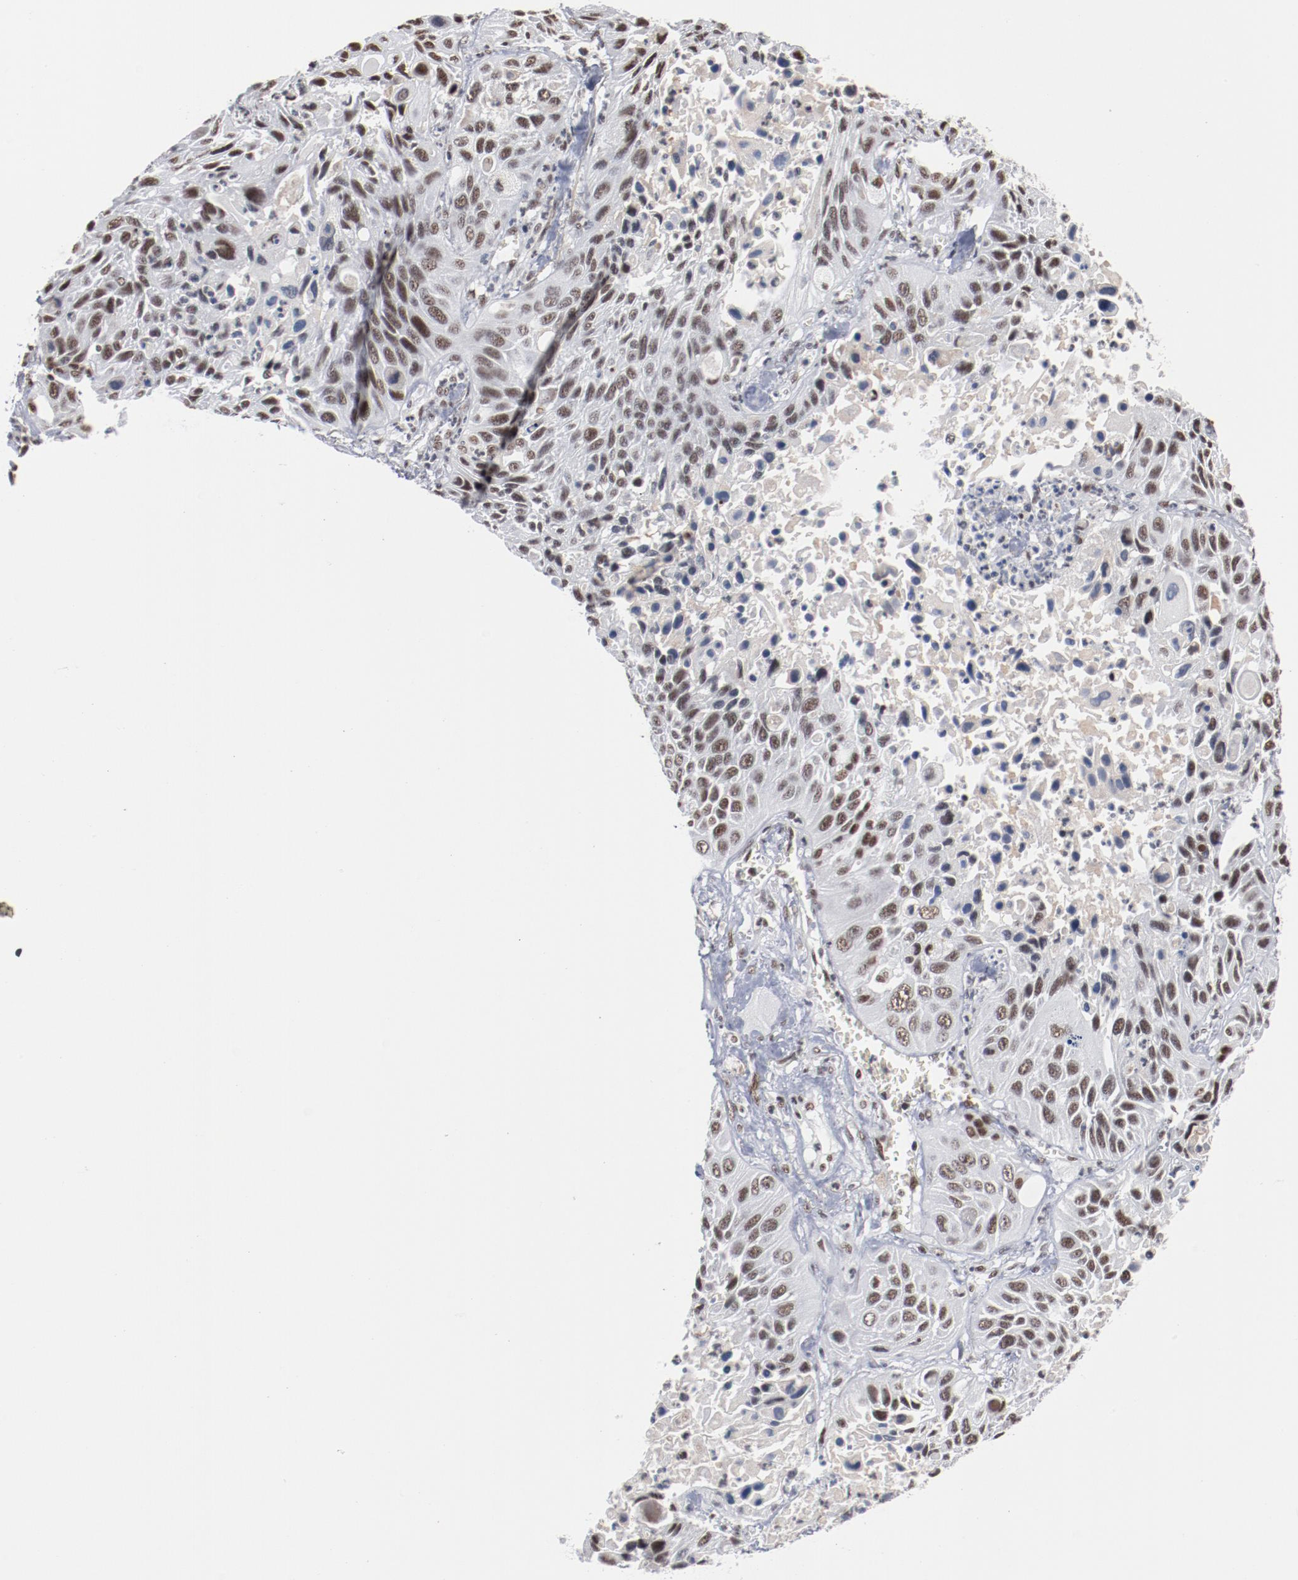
{"staining": {"intensity": "moderate", "quantity": ">75%", "location": "nuclear"}, "tissue": "lung cancer", "cell_type": "Tumor cells", "image_type": "cancer", "snomed": [{"axis": "morphology", "description": "Squamous cell carcinoma, NOS"}, {"axis": "topography", "description": "Lung"}], "caption": "Human lung cancer stained for a protein (brown) displays moderate nuclear positive expression in approximately >75% of tumor cells.", "gene": "BUB3", "patient": {"sex": "female", "age": 76}}